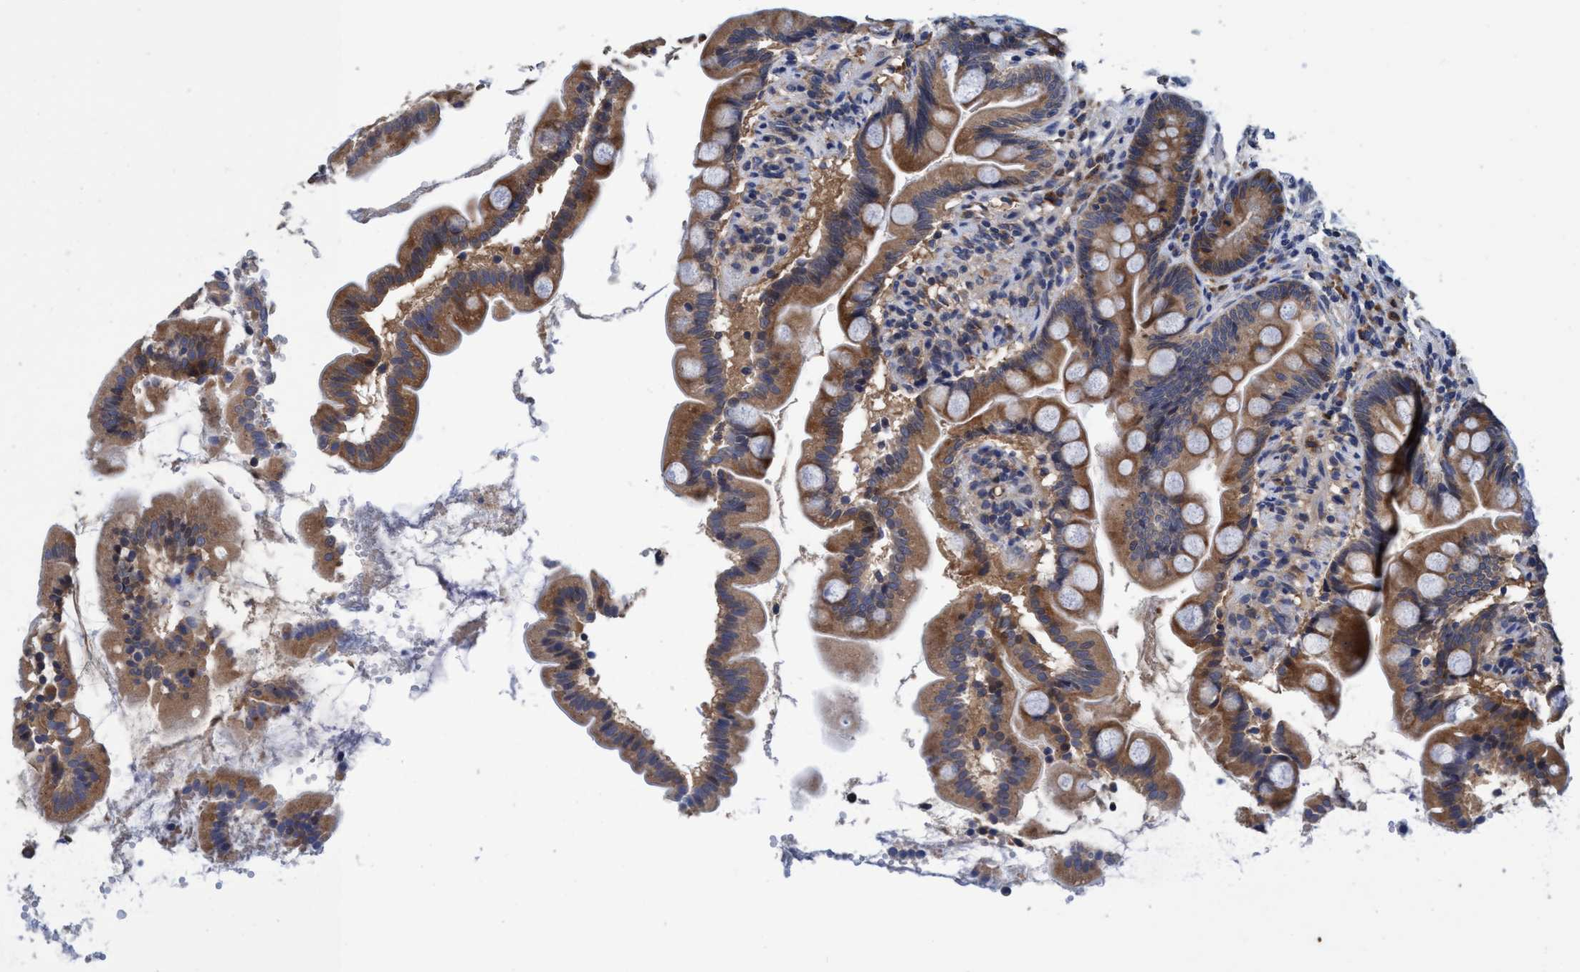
{"staining": {"intensity": "moderate", "quantity": ">75%", "location": "cytoplasmic/membranous"}, "tissue": "small intestine", "cell_type": "Glandular cells", "image_type": "normal", "snomed": [{"axis": "morphology", "description": "Normal tissue, NOS"}, {"axis": "topography", "description": "Small intestine"}], "caption": "Benign small intestine displays moderate cytoplasmic/membranous positivity in approximately >75% of glandular cells.", "gene": "CALCOCO2", "patient": {"sex": "female", "age": 56}}